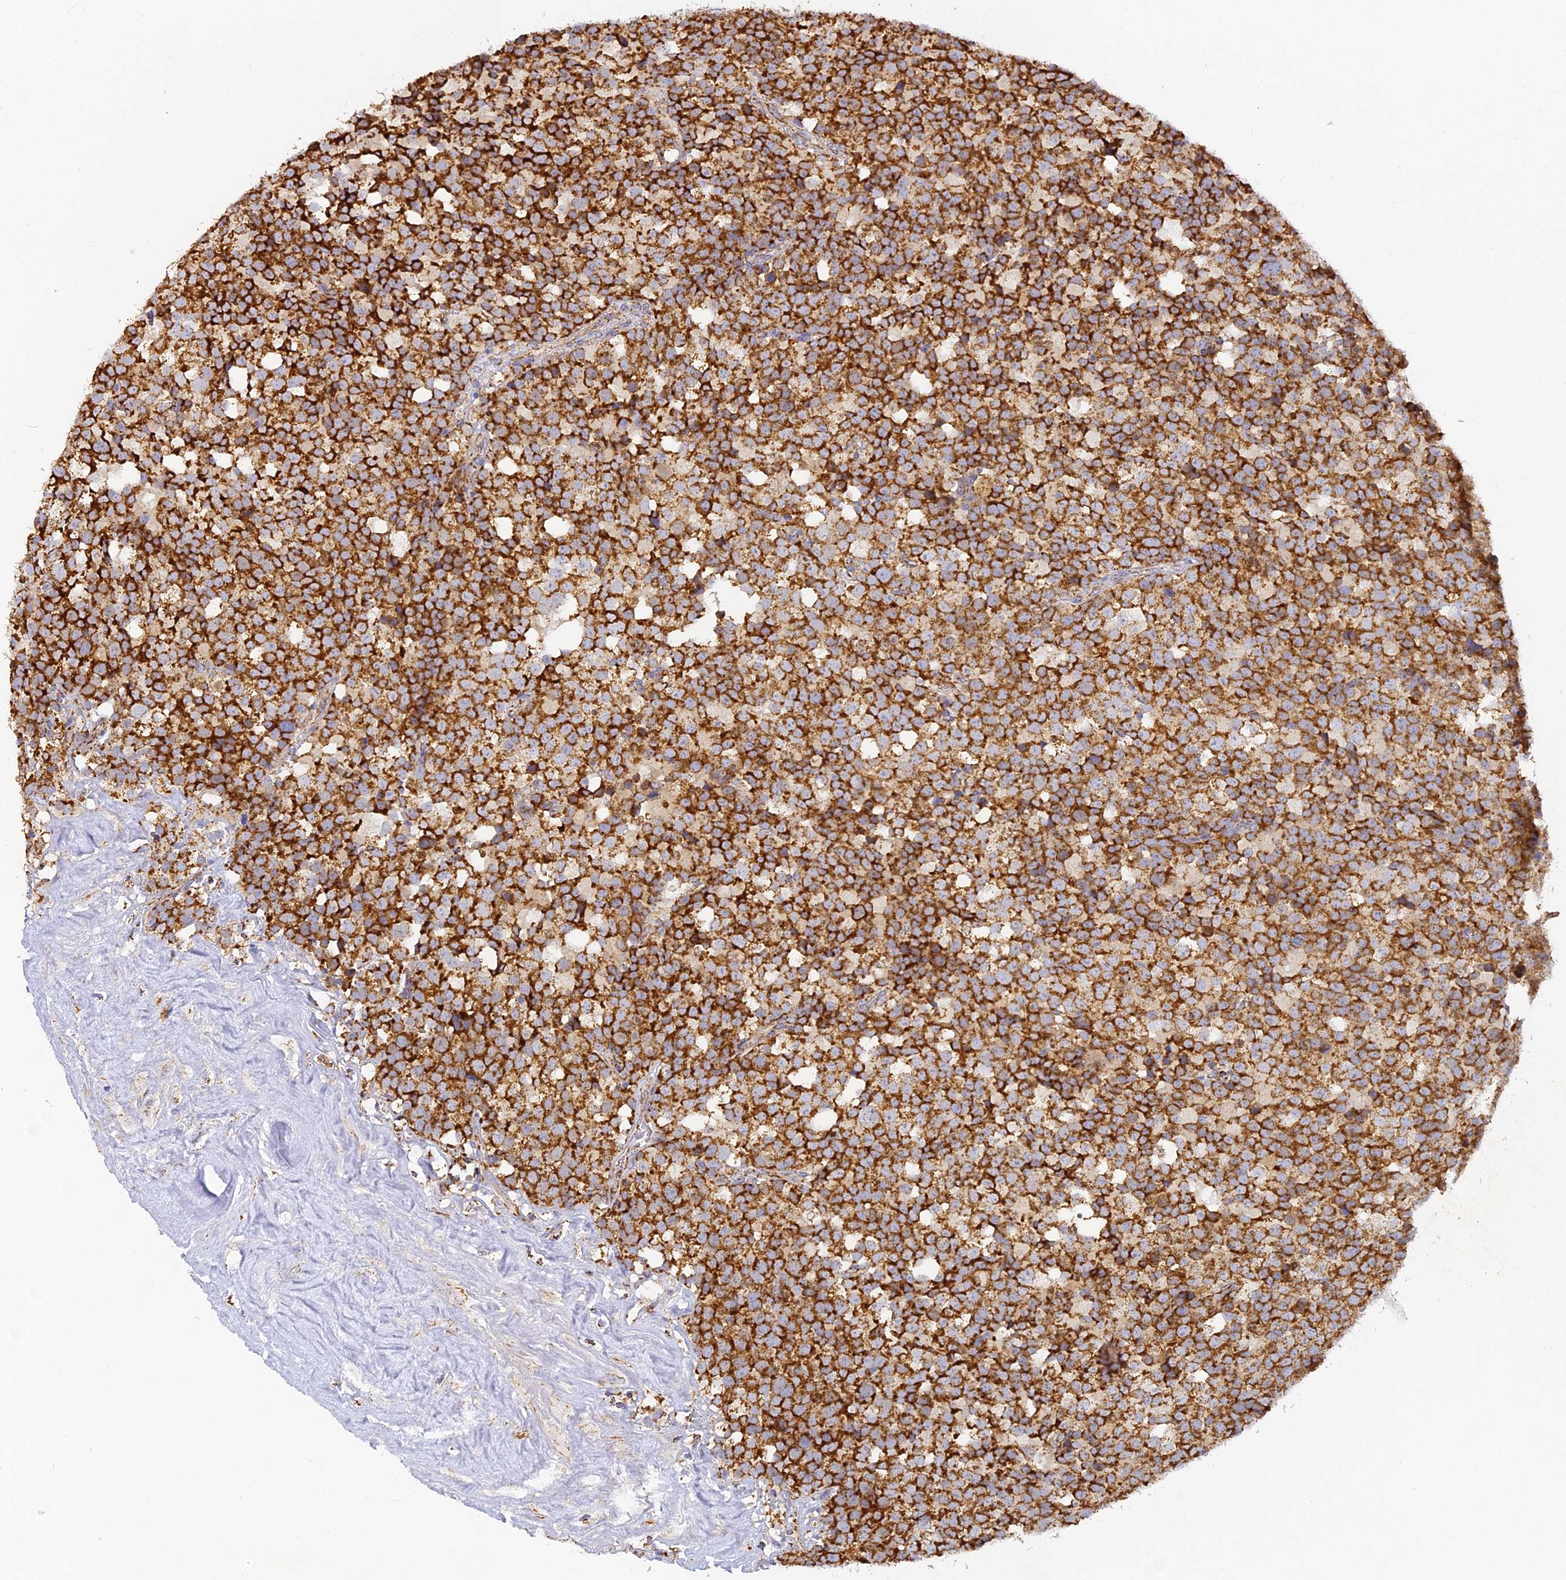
{"staining": {"intensity": "strong", "quantity": ">75%", "location": "cytoplasmic/membranous"}, "tissue": "testis cancer", "cell_type": "Tumor cells", "image_type": "cancer", "snomed": [{"axis": "morphology", "description": "Seminoma, NOS"}, {"axis": "topography", "description": "Testis"}], "caption": "Approximately >75% of tumor cells in human testis cancer (seminoma) demonstrate strong cytoplasmic/membranous protein expression as visualized by brown immunohistochemical staining.", "gene": "DONSON", "patient": {"sex": "male", "age": 71}}